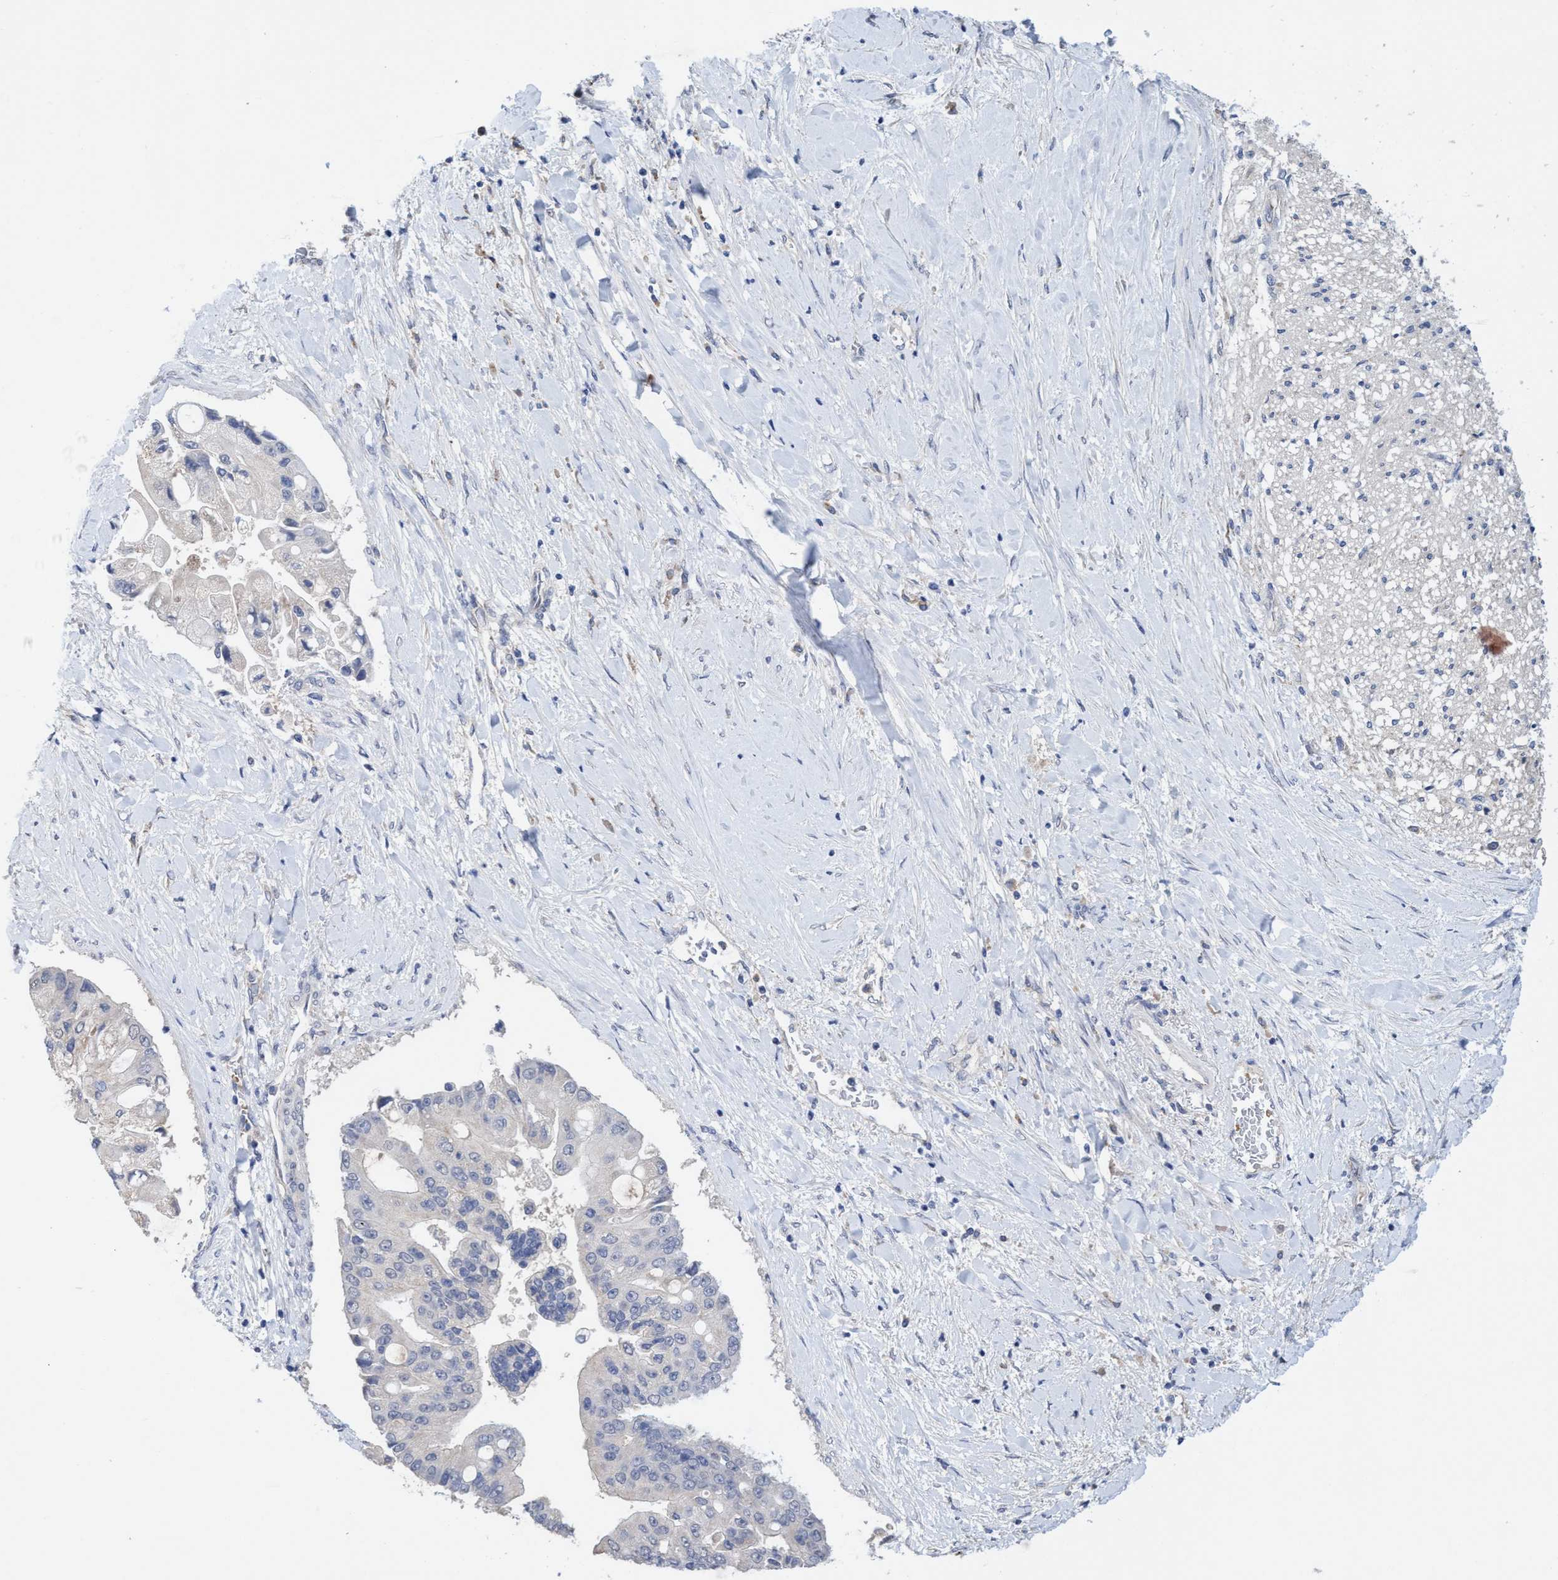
{"staining": {"intensity": "negative", "quantity": "none", "location": "none"}, "tissue": "liver cancer", "cell_type": "Tumor cells", "image_type": "cancer", "snomed": [{"axis": "morphology", "description": "Cholangiocarcinoma"}, {"axis": "topography", "description": "Liver"}], "caption": "Liver cancer (cholangiocarcinoma) was stained to show a protein in brown. There is no significant positivity in tumor cells. (Stains: DAB IHC with hematoxylin counter stain, Microscopy: brightfield microscopy at high magnification).", "gene": "SEMA4D", "patient": {"sex": "male", "age": 50}}